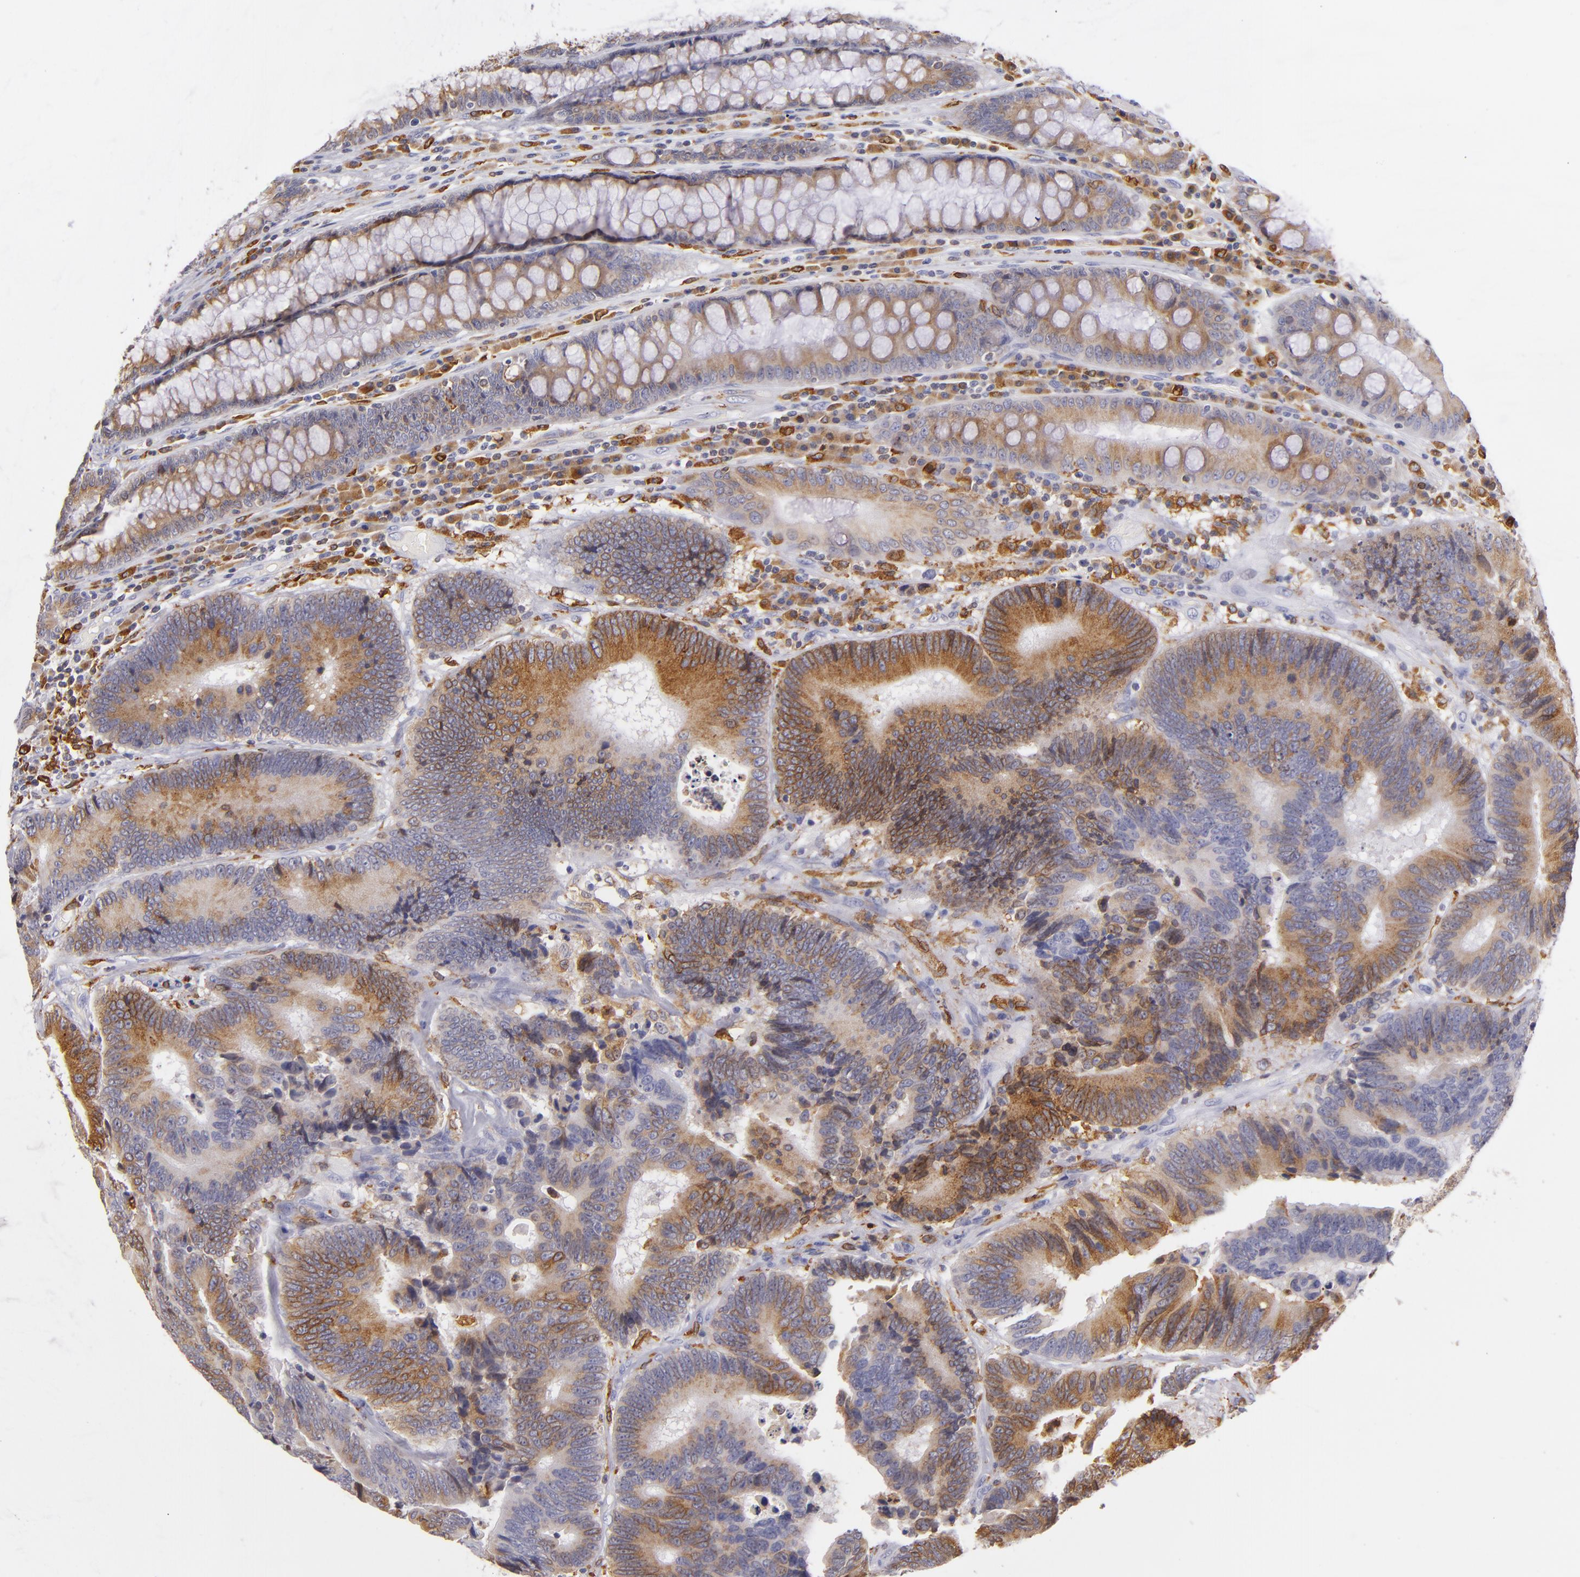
{"staining": {"intensity": "moderate", "quantity": "25%-75%", "location": "cytoplasmic/membranous"}, "tissue": "colorectal cancer", "cell_type": "Tumor cells", "image_type": "cancer", "snomed": [{"axis": "morphology", "description": "Normal tissue, NOS"}, {"axis": "morphology", "description": "Adenocarcinoma, NOS"}, {"axis": "topography", "description": "Colon"}], "caption": "Brown immunohistochemical staining in human colorectal adenocarcinoma reveals moderate cytoplasmic/membranous expression in approximately 25%-75% of tumor cells.", "gene": "CD74", "patient": {"sex": "female", "age": 78}}